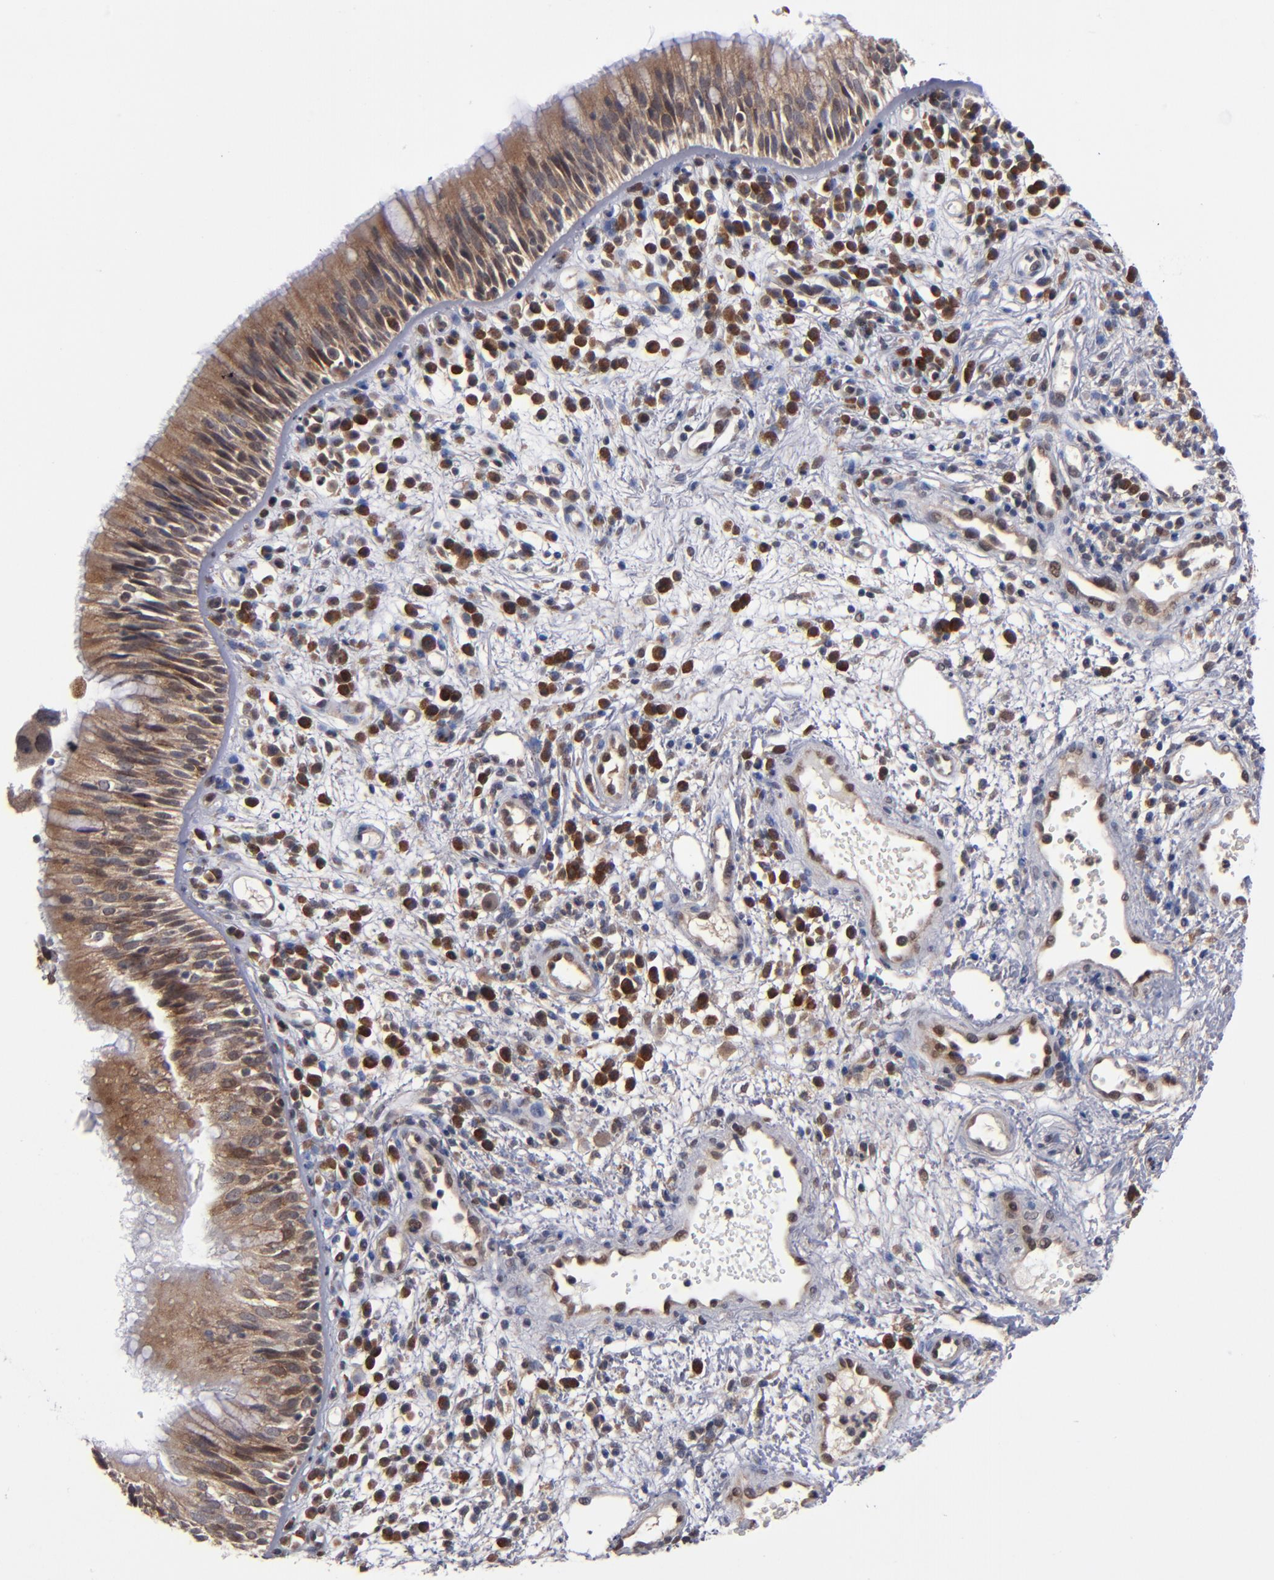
{"staining": {"intensity": "moderate", "quantity": ">75%", "location": "cytoplasmic/membranous"}, "tissue": "nasopharynx", "cell_type": "Respiratory epithelial cells", "image_type": "normal", "snomed": [{"axis": "morphology", "description": "Normal tissue, NOS"}, {"axis": "morphology", "description": "Inflammation, NOS"}, {"axis": "morphology", "description": "Malignant melanoma, Metastatic site"}, {"axis": "topography", "description": "Nasopharynx"}], "caption": "Approximately >75% of respiratory epithelial cells in benign nasopharynx reveal moderate cytoplasmic/membranous protein positivity as visualized by brown immunohistochemical staining.", "gene": "ALG13", "patient": {"sex": "female", "age": 55}}